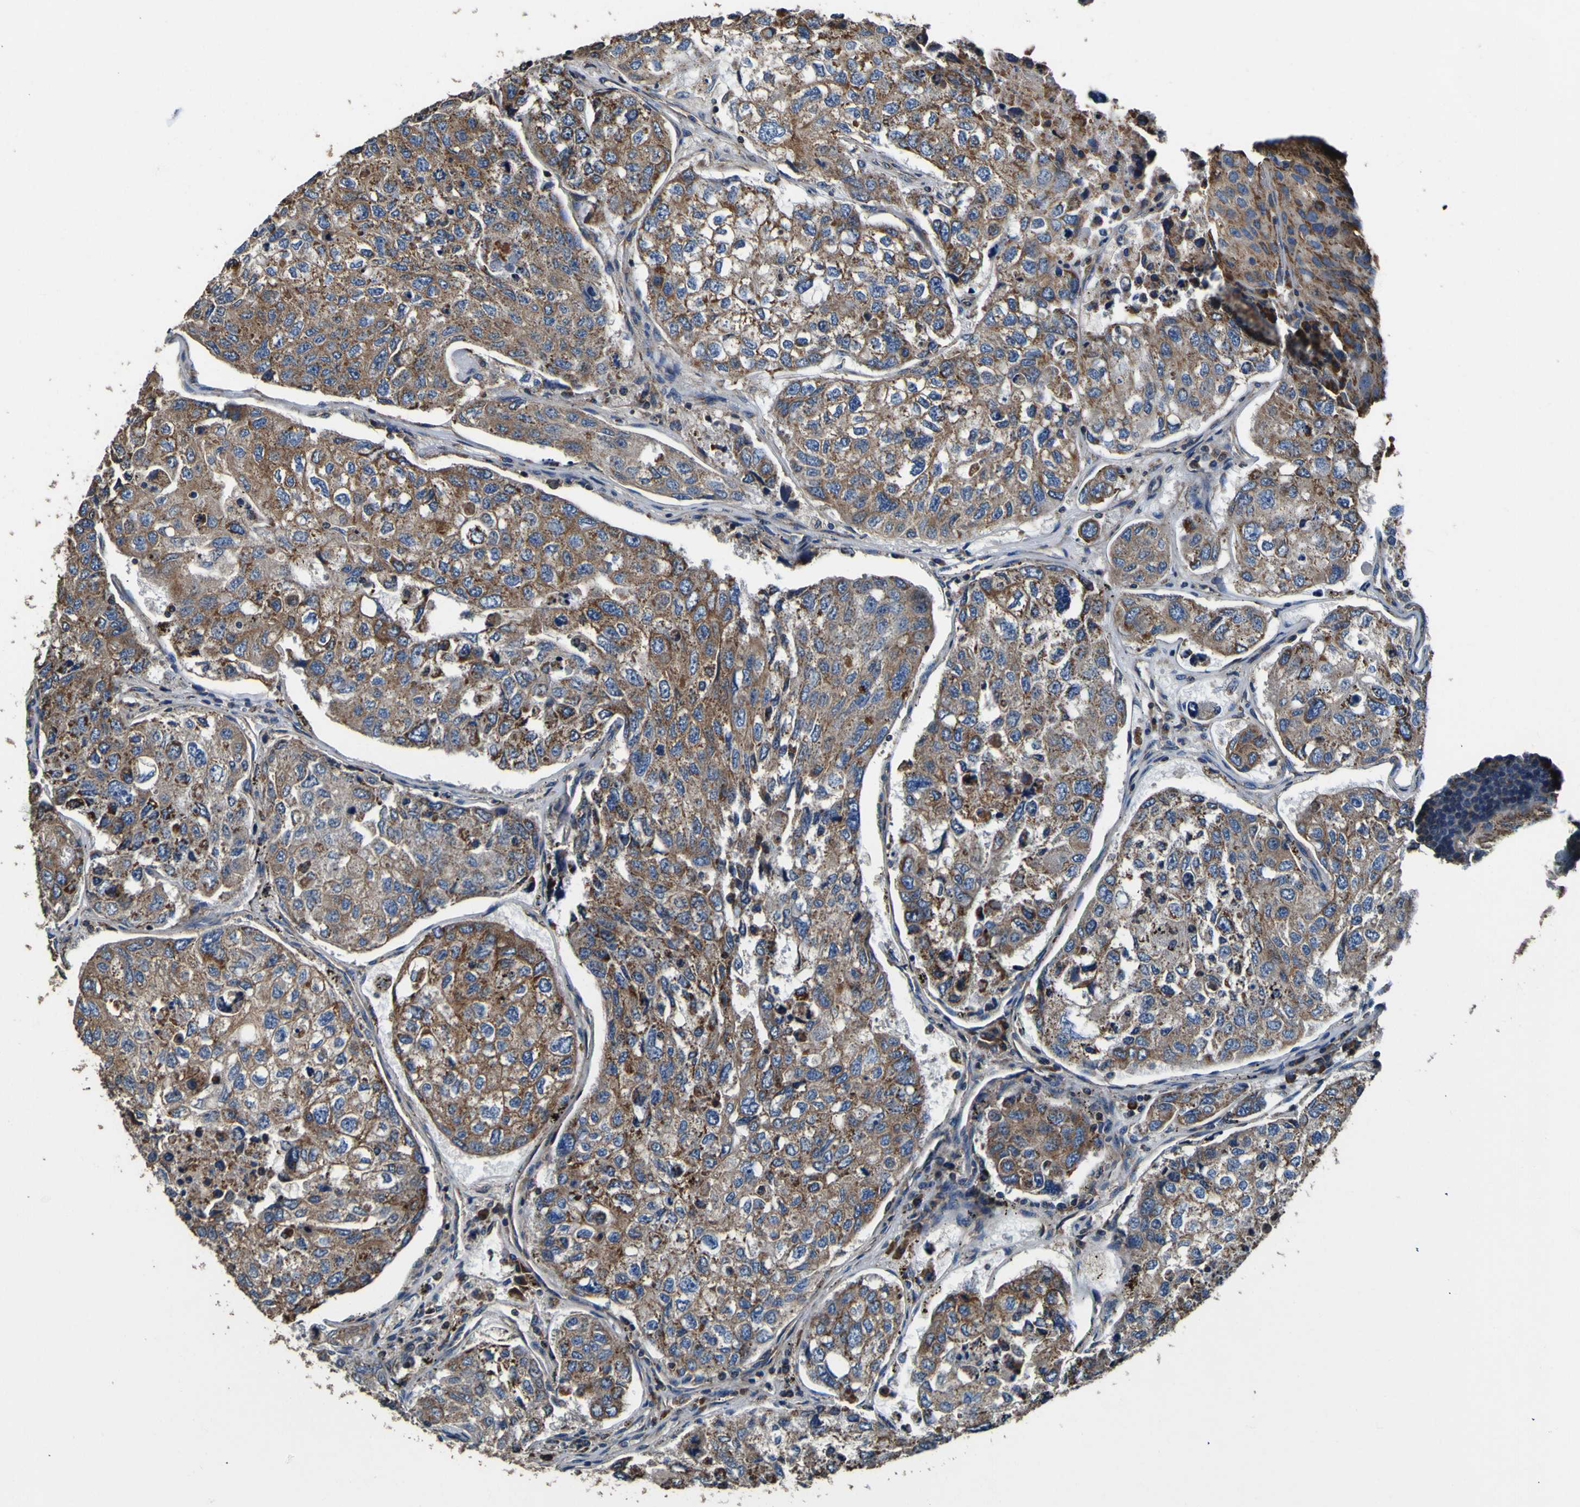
{"staining": {"intensity": "moderate", "quantity": ">75%", "location": "cytoplasmic/membranous"}, "tissue": "urothelial cancer", "cell_type": "Tumor cells", "image_type": "cancer", "snomed": [{"axis": "morphology", "description": "Urothelial carcinoma, High grade"}, {"axis": "topography", "description": "Lymph node"}, {"axis": "topography", "description": "Urinary bladder"}], "caption": "Protein positivity by IHC displays moderate cytoplasmic/membranous staining in about >75% of tumor cells in urothelial carcinoma (high-grade). The staining is performed using DAB (3,3'-diaminobenzidine) brown chromogen to label protein expression. The nuclei are counter-stained blue using hematoxylin.", "gene": "INPP5A", "patient": {"sex": "male", "age": 51}}